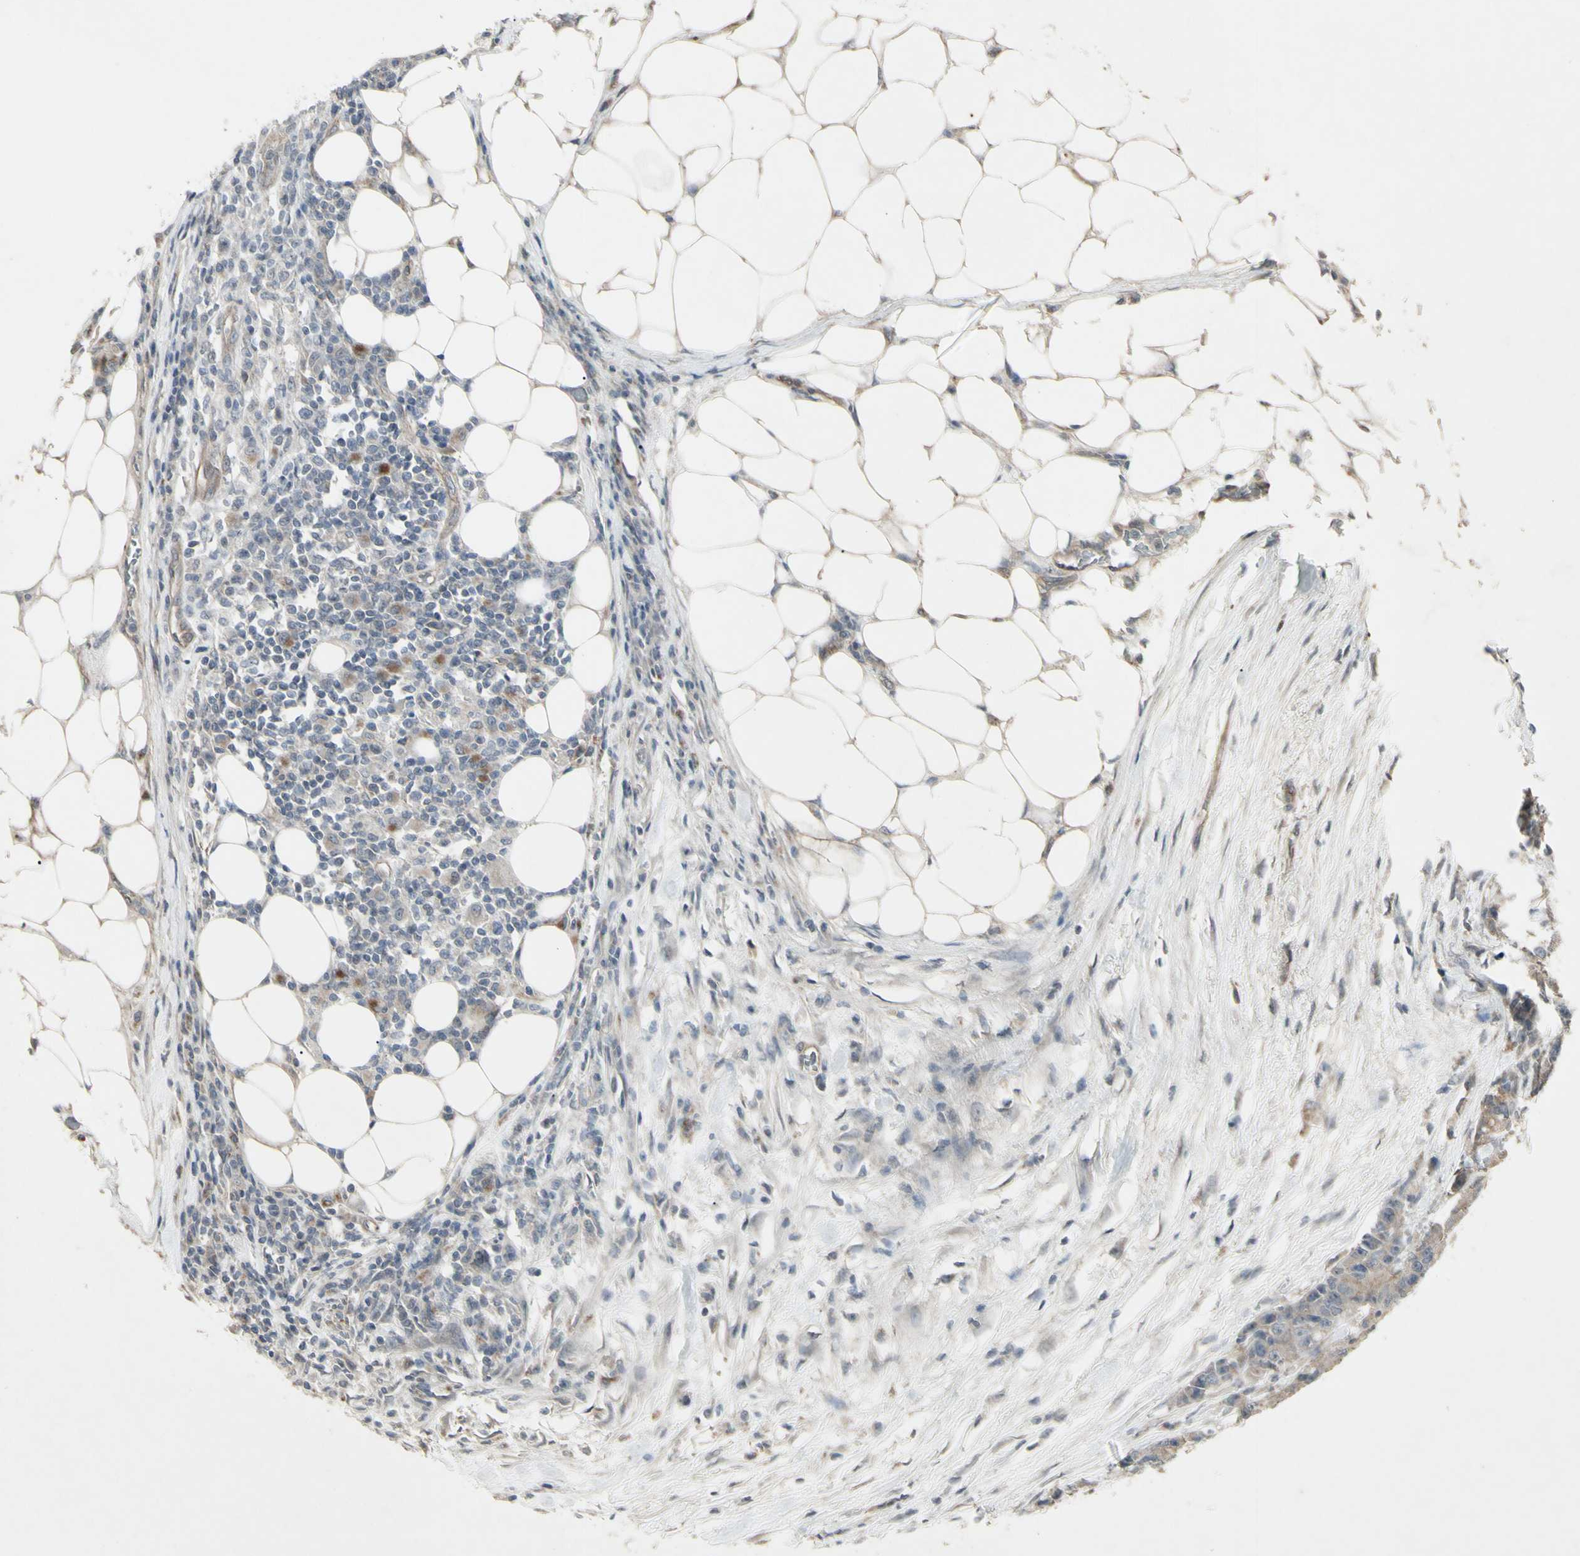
{"staining": {"intensity": "negative", "quantity": "none", "location": "none"}, "tissue": "colorectal cancer", "cell_type": "Tumor cells", "image_type": "cancer", "snomed": [{"axis": "morphology", "description": "Adenocarcinoma, NOS"}, {"axis": "topography", "description": "Colon"}], "caption": "Tumor cells show no significant protein expression in colorectal cancer.", "gene": "JAG1", "patient": {"sex": "female", "age": 86}}